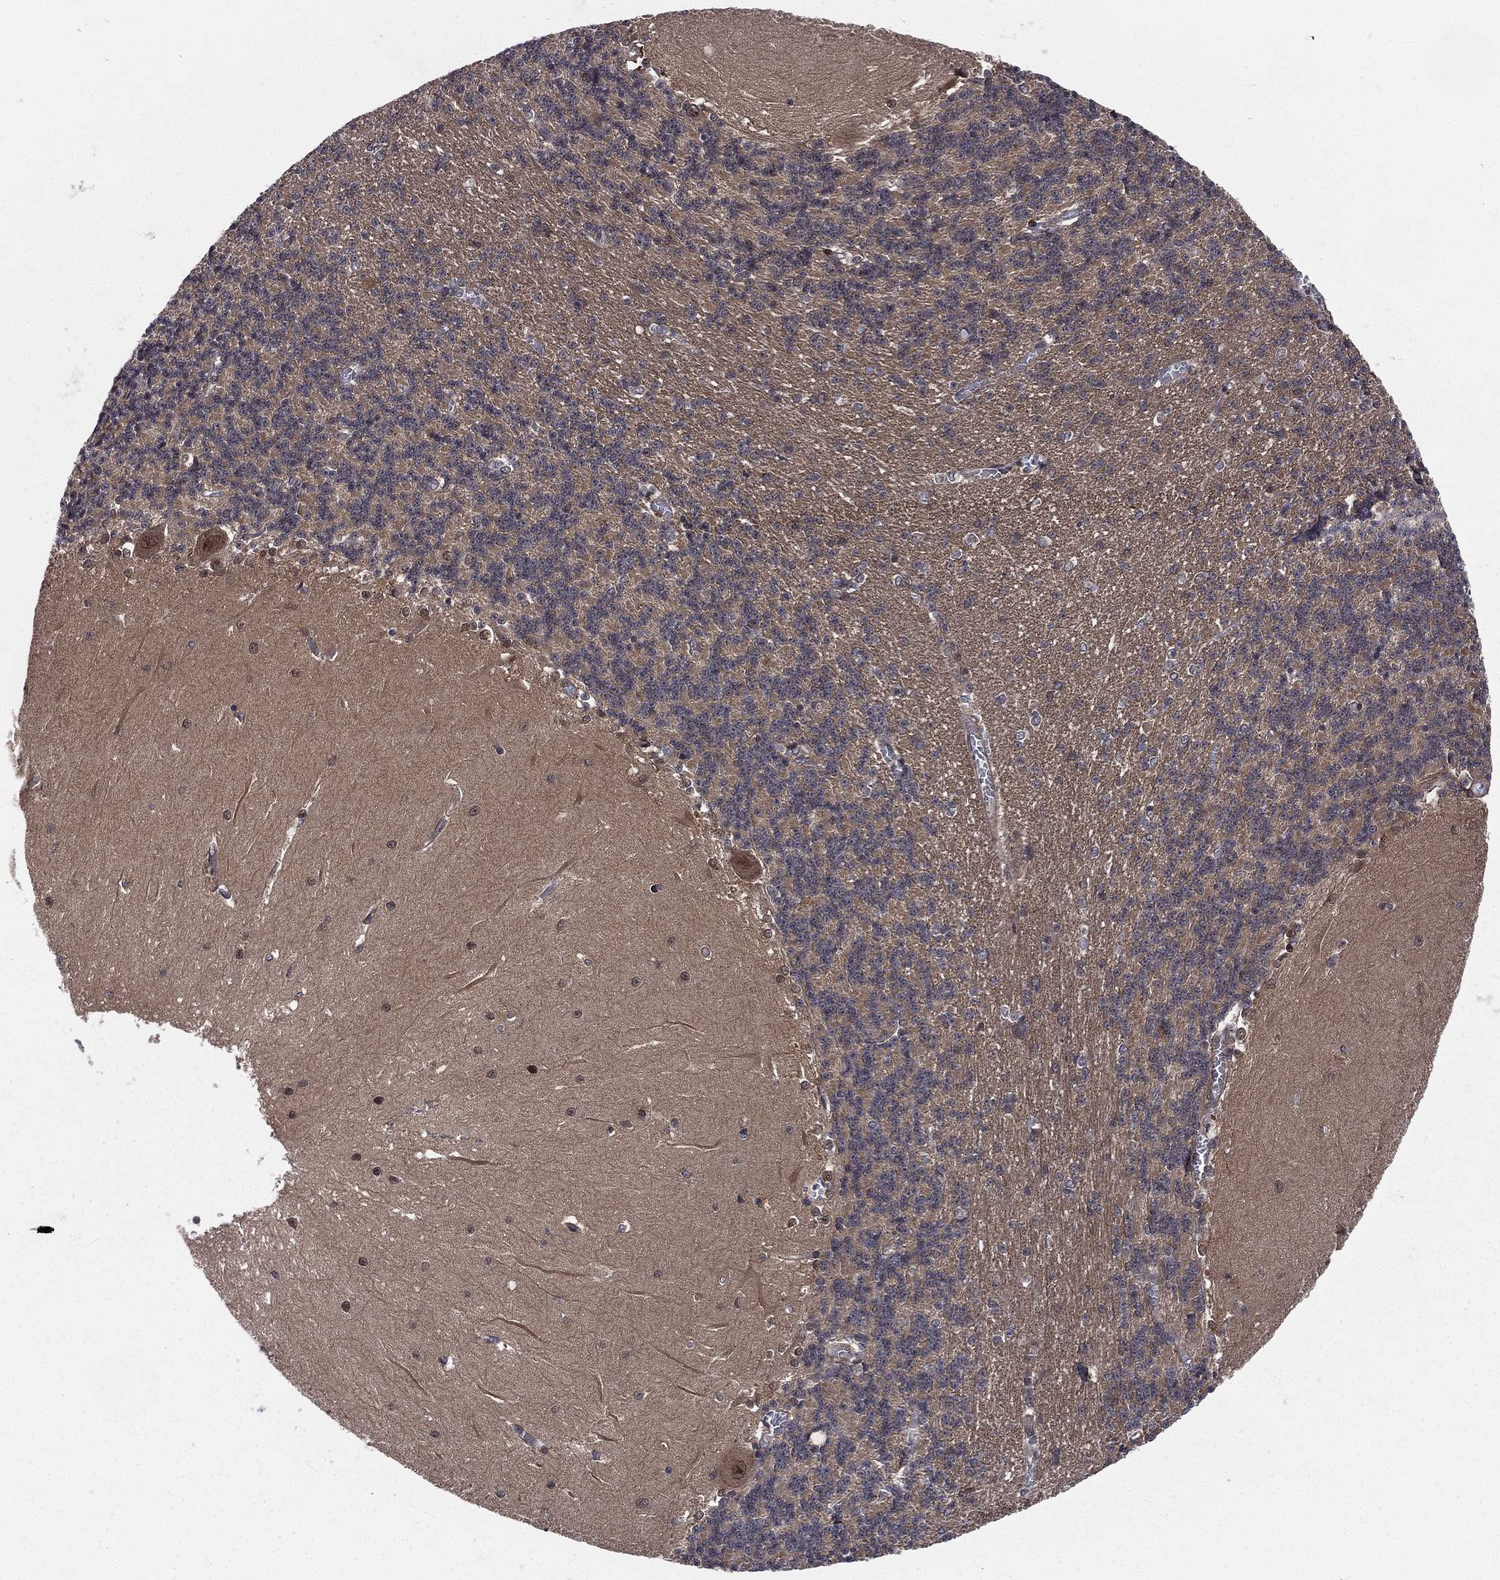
{"staining": {"intensity": "negative", "quantity": "none", "location": "none"}, "tissue": "cerebellum", "cell_type": "Cells in granular layer", "image_type": "normal", "snomed": [{"axis": "morphology", "description": "Normal tissue, NOS"}, {"axis": "topography", "description": "Cerebellum"}], "caption": "IHC photomicrograph of unremarkable cerebellum: human cerebellum stained with DAB (3,3'-diaminobenzidine) reveals no significant protein positivity in cells in granular layer. (DAB IHC, high magnification).", "gene": "ARL3", "patient": {"sex": "male", "age": 37}}